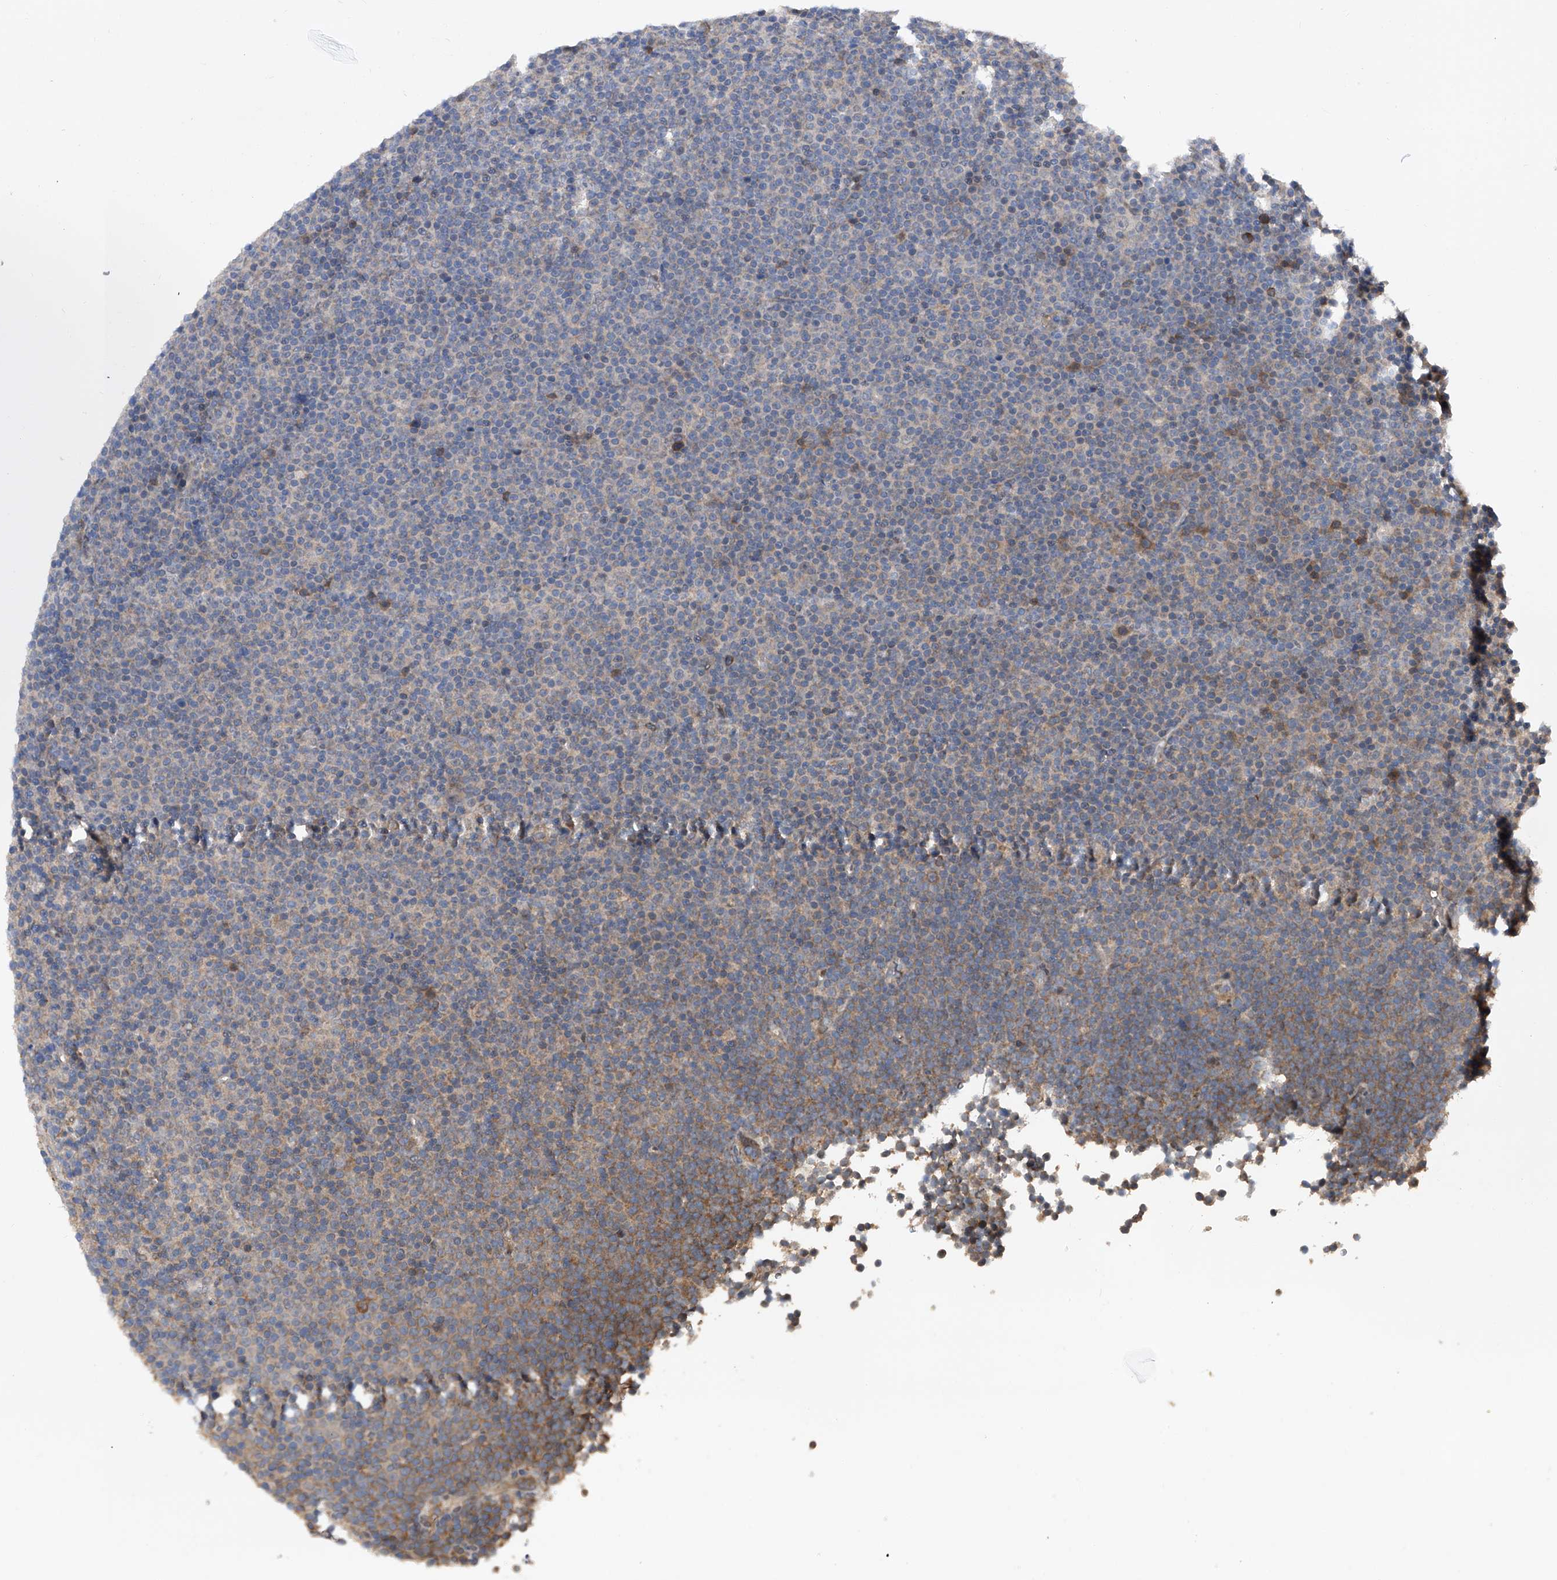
{"staining": {"intensity": "moderate", "quantity": "<25%", "location": "cytoplasmic/membranous"}, "tissue": "lymphoma", "cell_type": "Tumor cells", "image_type": "cancer", "snomed": [{"axis": "morphology", "description": "Malignant lymphoma, non-Hodgkin's type, Low grade"}, {"axis": "topography", "description": "Lymph node"}], "caption": "The immunohistochemical stain shows moderate cytoplasmic/membranous expression in tumor cells of lymphoma tissue.", "gene": "USP45", "patient": {"sex": "female", "age": 67}}